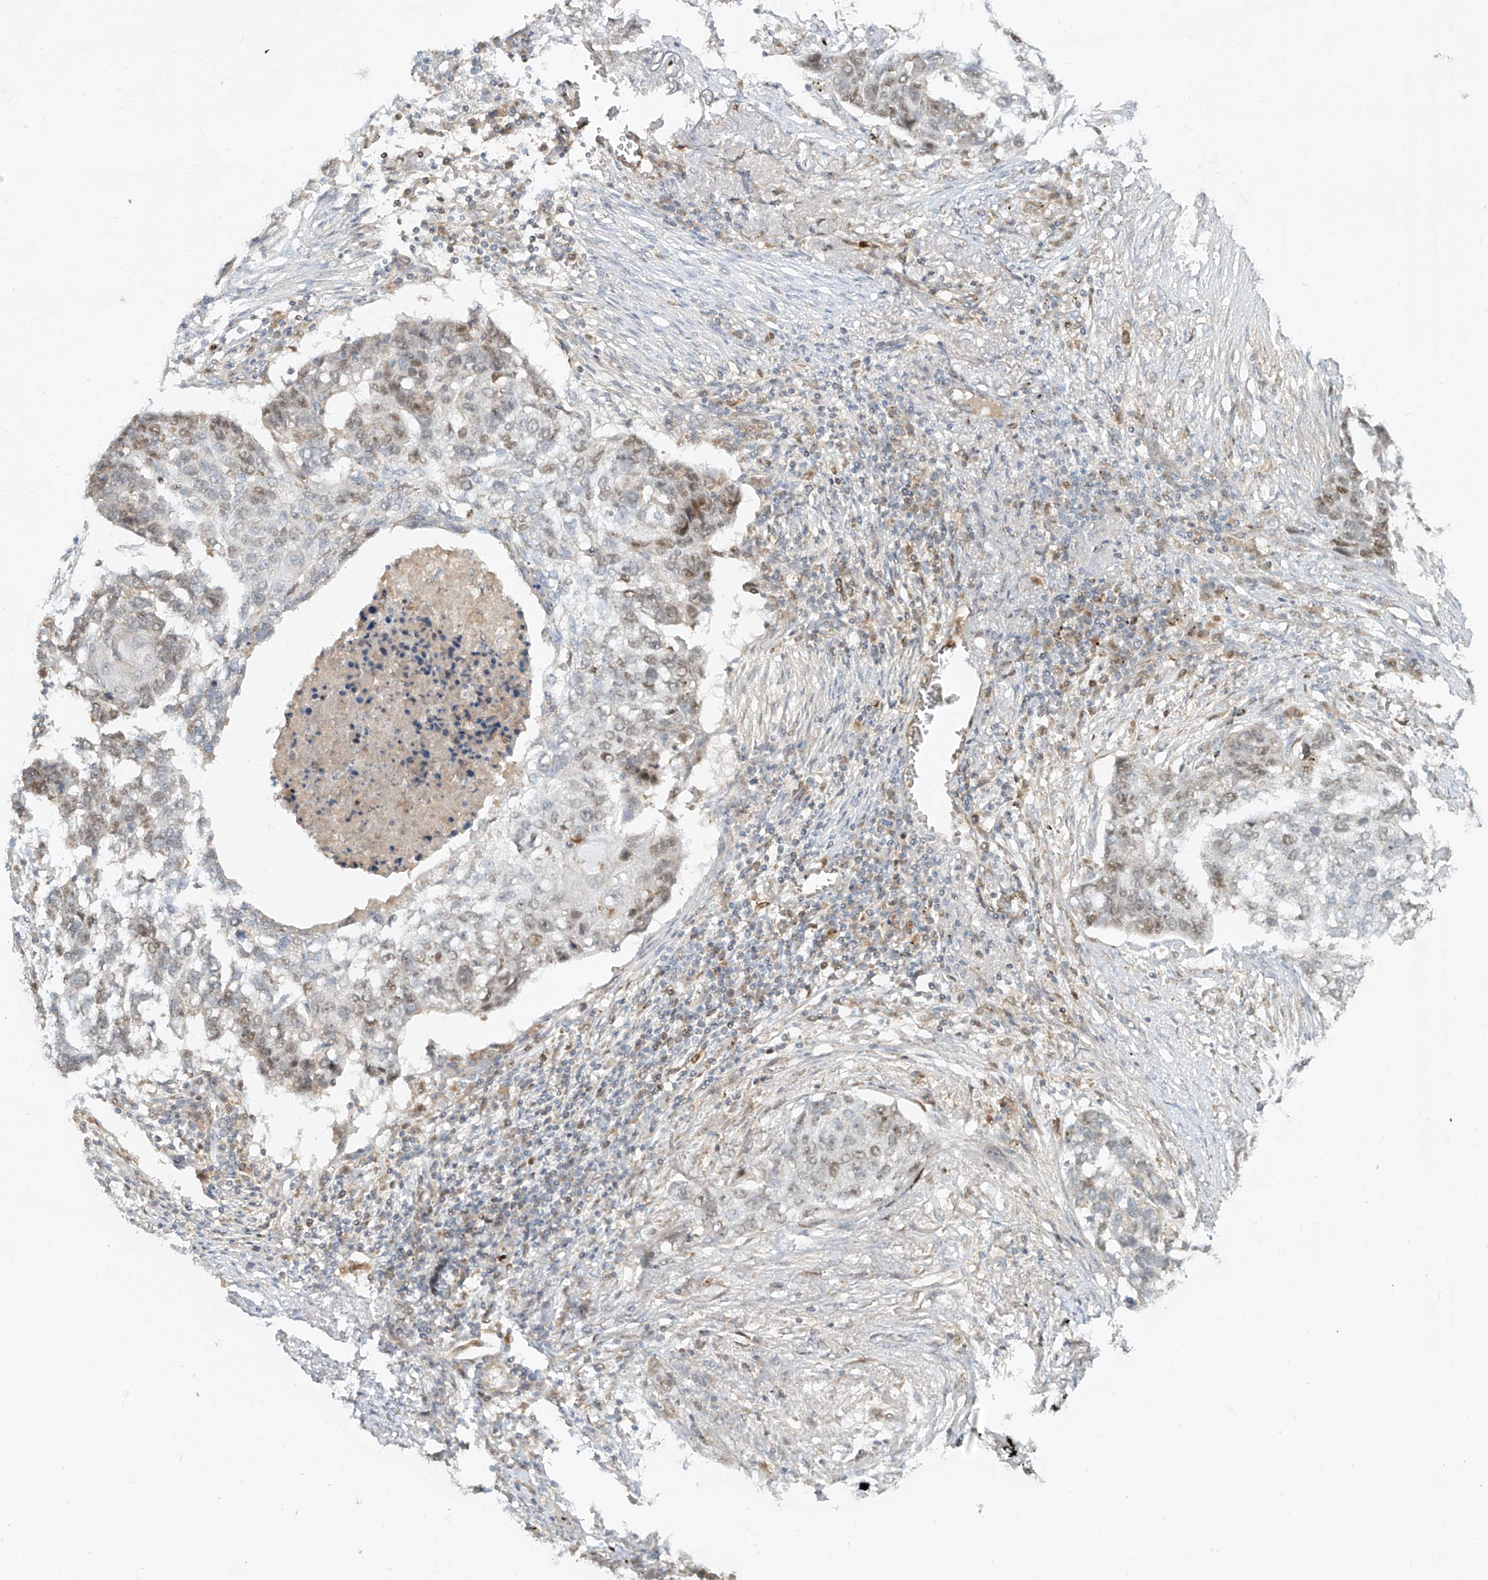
{"staining": {"intensity": "weak", "quantity": "<25%", "location": "nuclear"}, "tissue": "lung cancer", "cell_type": "Tumor cells", "image_type": "cancer", "snomed": [{"axis": "morphology", "description": "Squamous cell carcinoma, NOS"}, {"axis": "topography", "description": "Lung"}], "caption": "A micrograph of squamous cell carcinoma (lung) stained for a protein shows no brown staining in tumor cells.", "gene": "FGD2", "patient": {"sex": "female", "age": 63}}